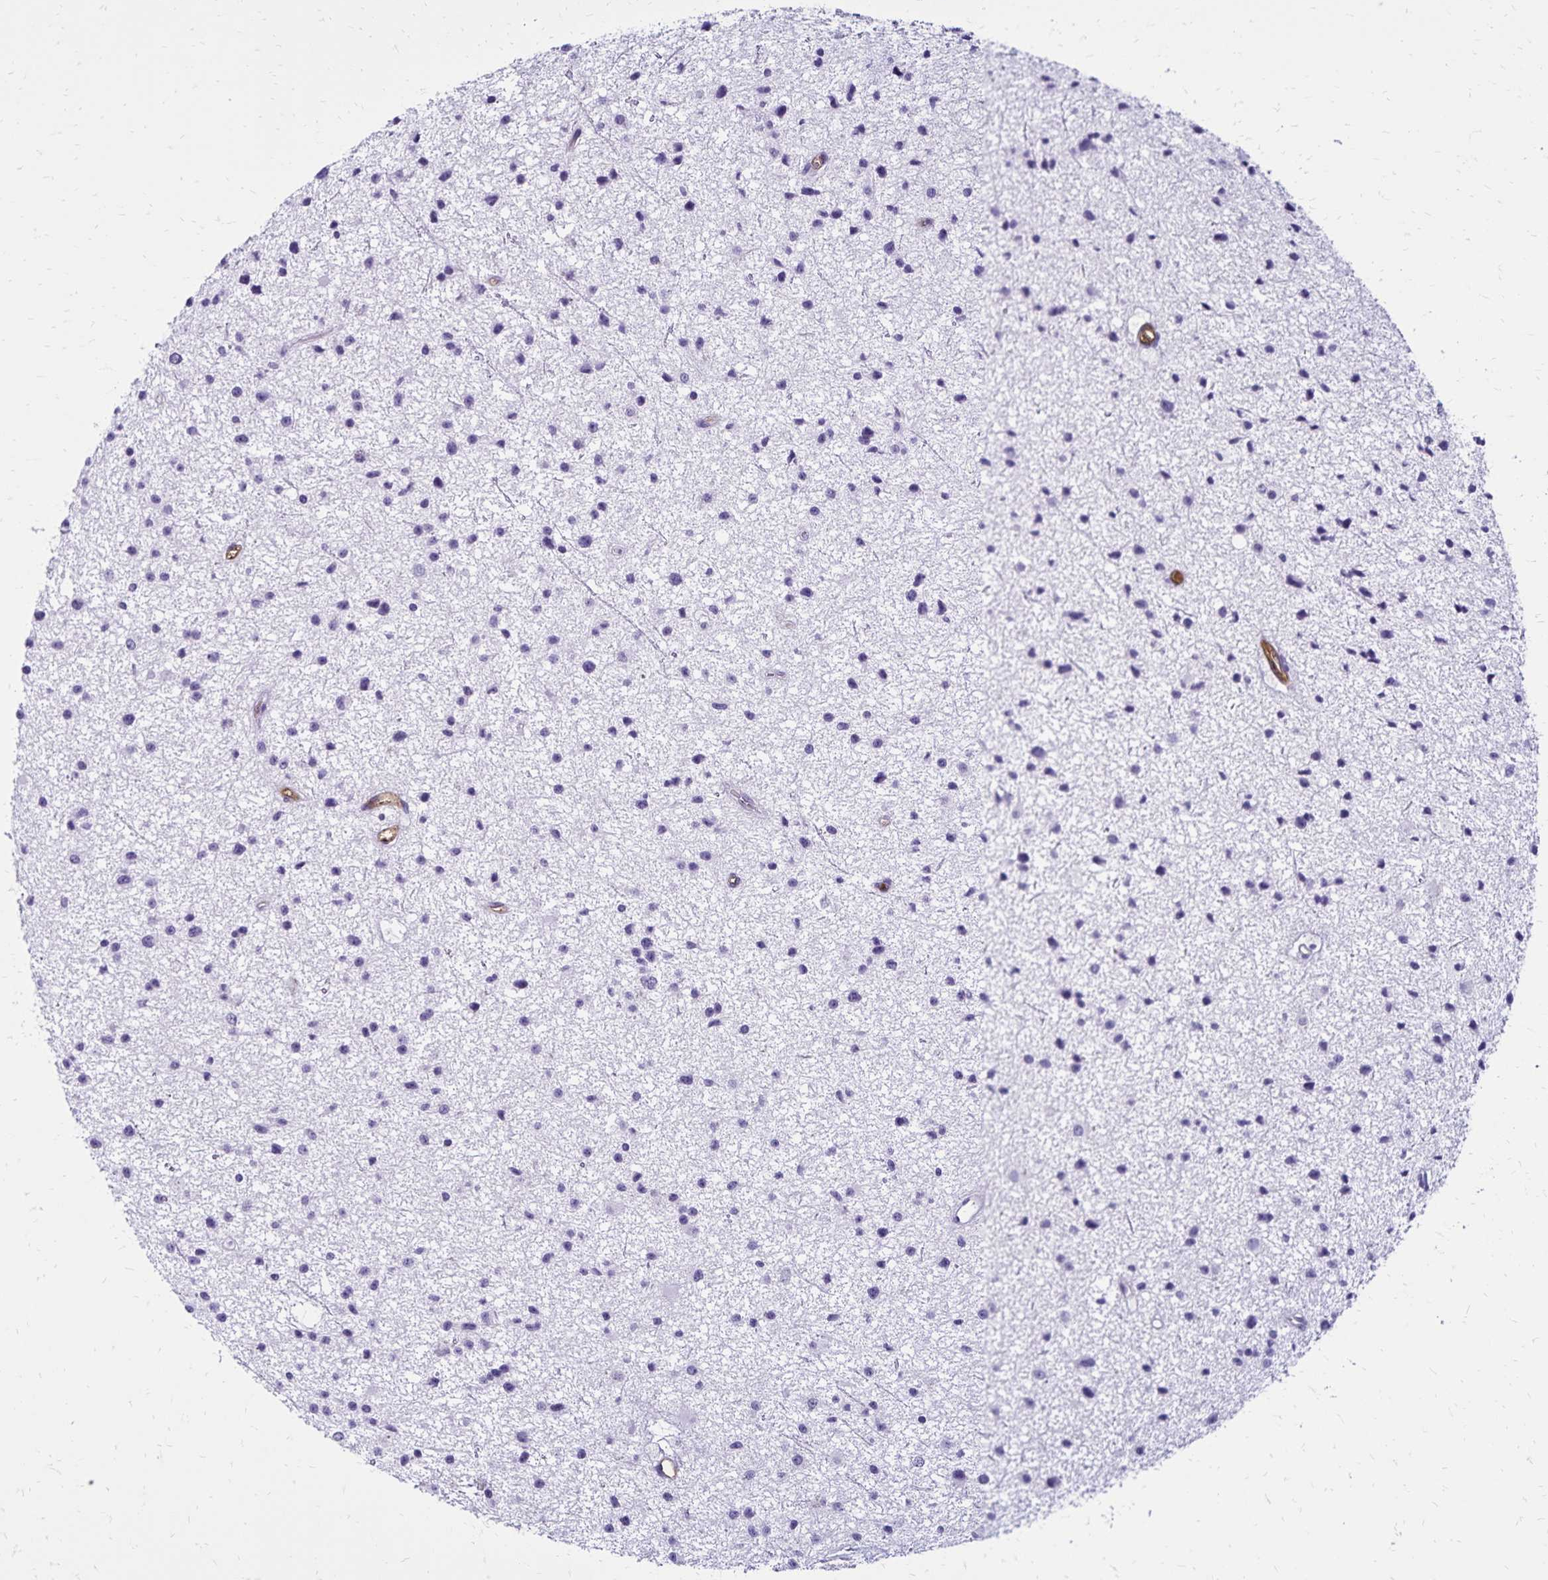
{"staining": {"intensity": "negative", "quantity": "none", "location": "none"}, "tissue": "glioma", "cell_type": "Tumor cells", "image_type": "cancer", "snomed": [{"axis": "morphology", "description": "Glioma, malignant, Low grade"}, {"axis": "topography", "description": "Brain"}], "caption": "There is no significant staining in tumor cells of glioma.", "gene": "CD27", "patient": {"sex": "male", "age": 43}}